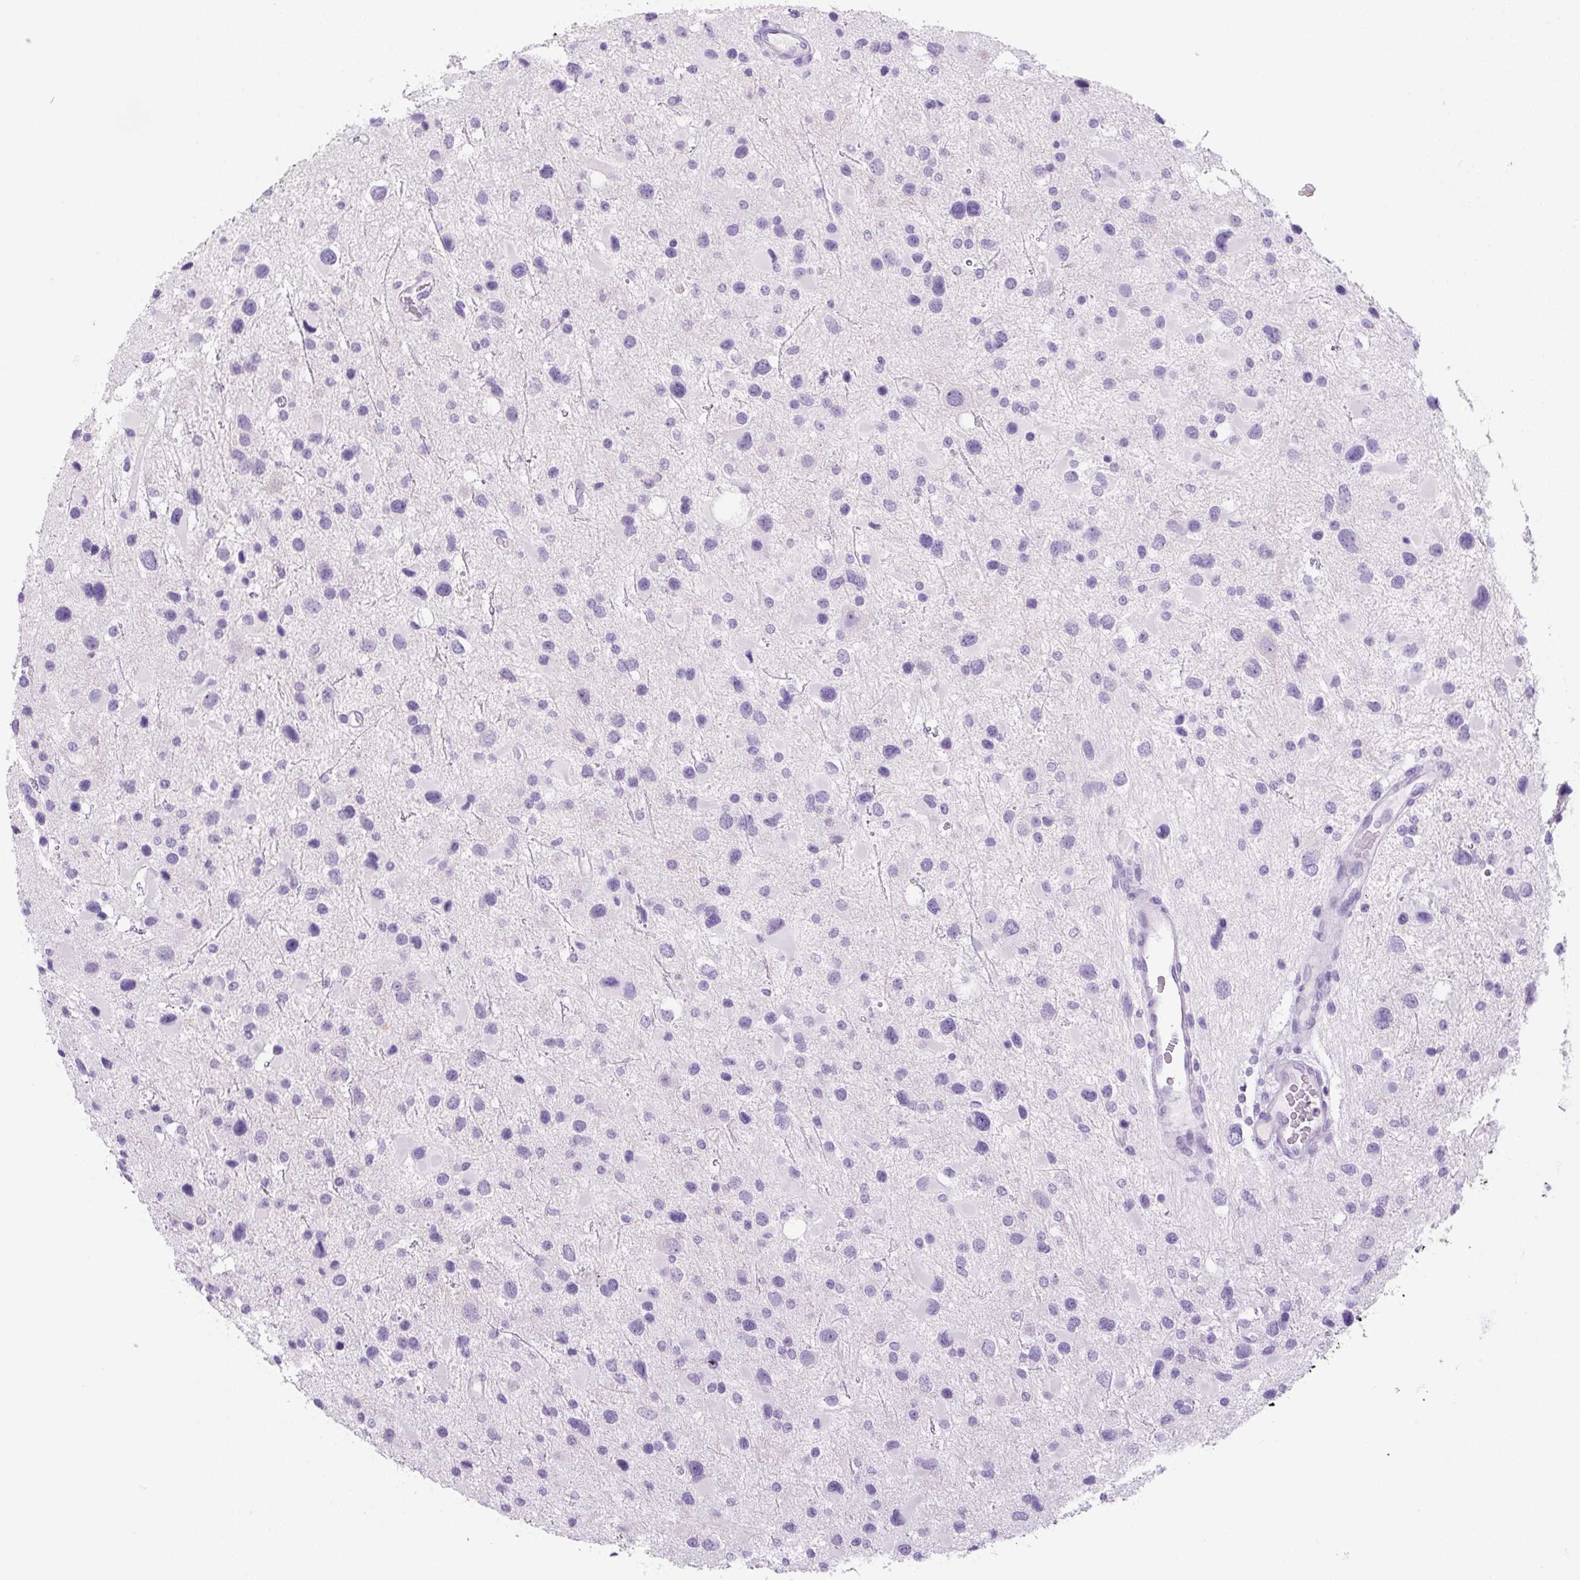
{"staining": {"intensity": "negative", "quantity": "none", "location": "none"}, "tissue": "glioma", "cell_type": "Tumor cells", "image_type": "cancer", "snomed": [{"axis": "morphology", "description": "Glioma, malignant, Low grade"}, {"axis": "topography", "description": "Brain"}], "caption": "Immunohistochemistry (IHC) of glioma shows no expression in tumor cells.", "gene": "PRRT1", "patient": {"sex": "female", "age": 32}}